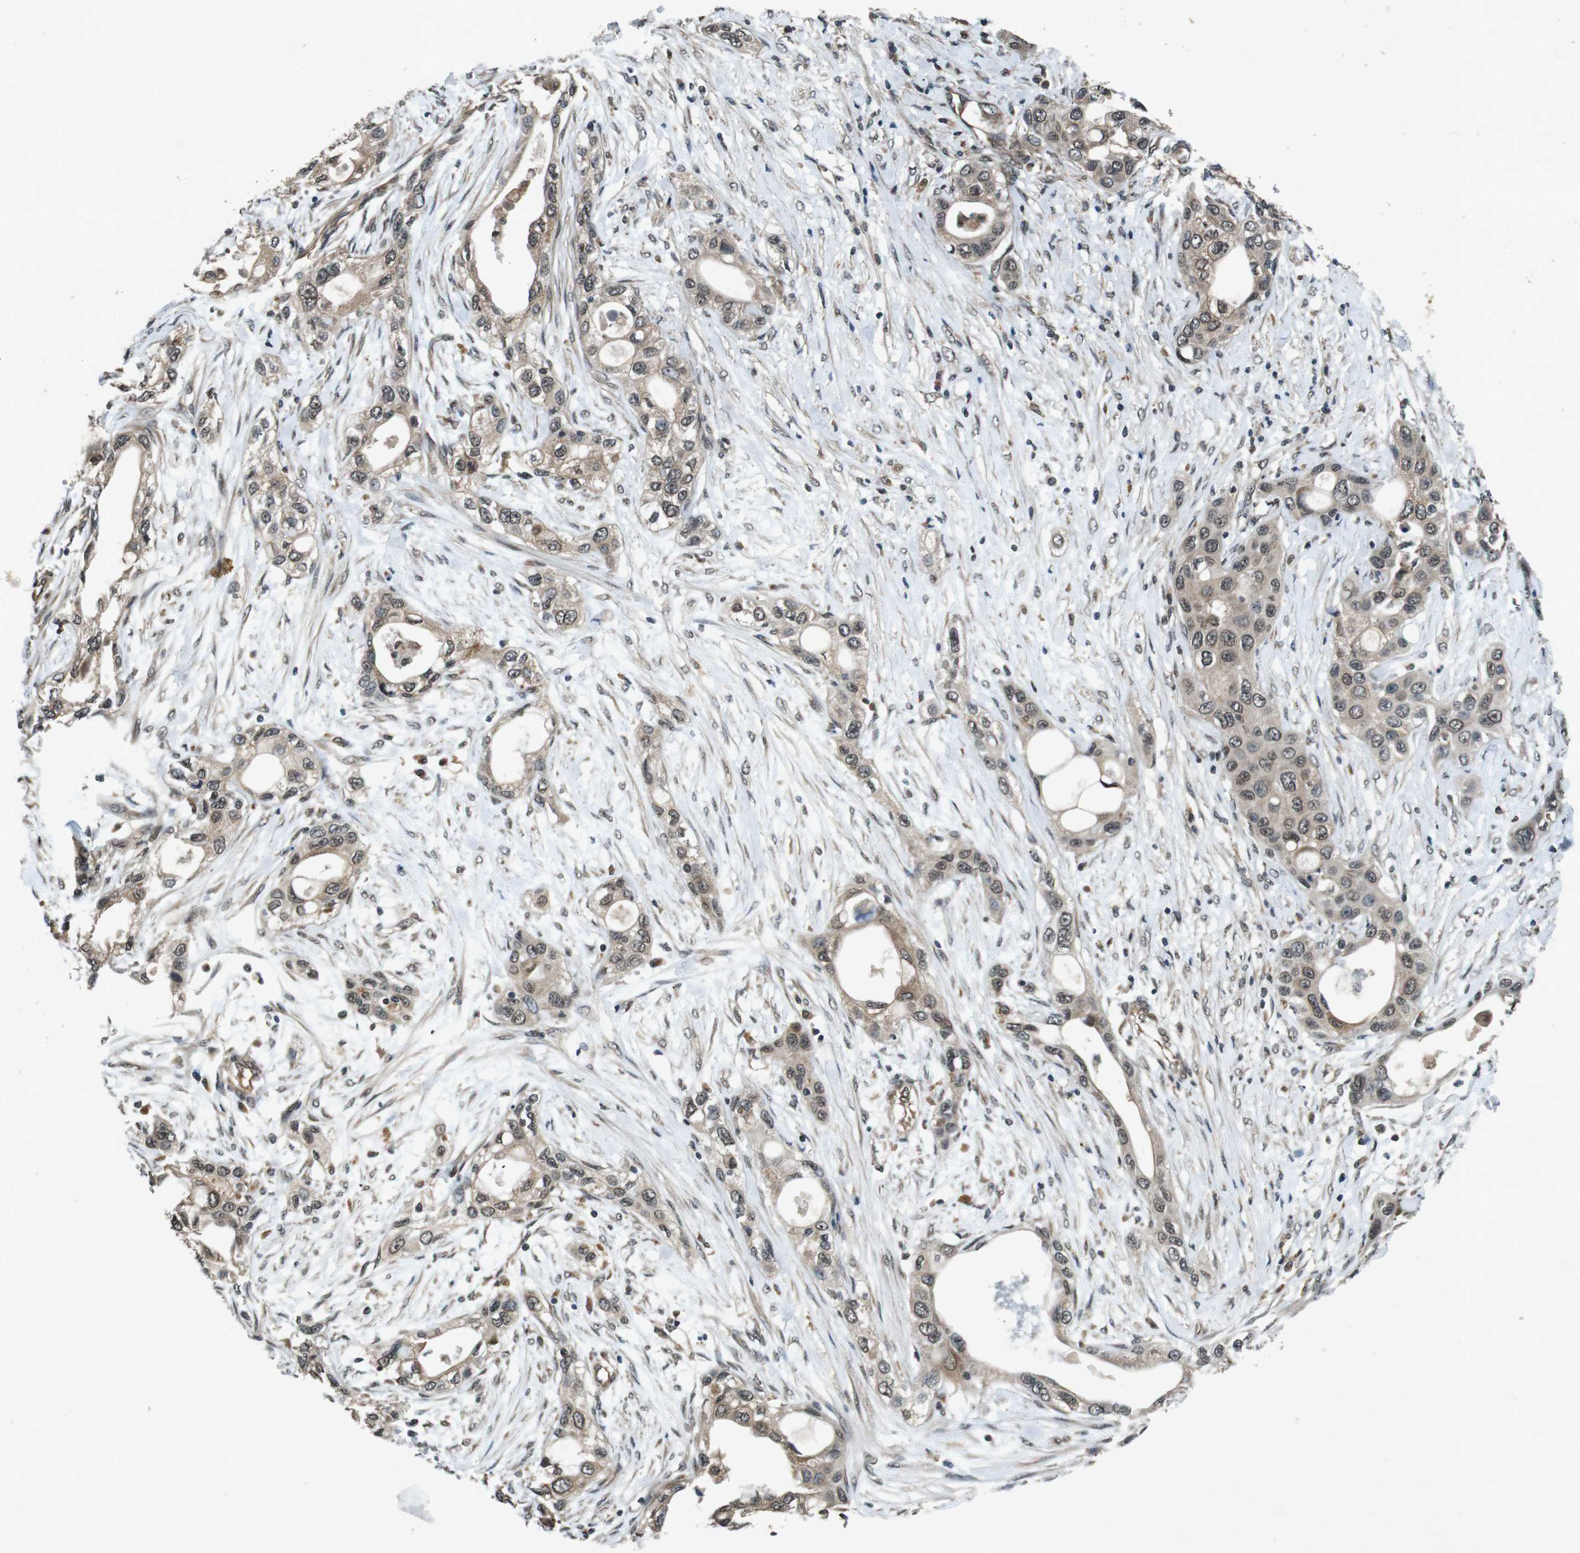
{"staining": {"intensity": "weak", "quantity": ">75%", "location": "cytoplasmic/membranous,nuclear"}, "tissue": "pancreatic cancer", "cell_type": "Tumor cells", "image_type": "cancer", "snomed": [{"axis": "morphology", "description": "Adenocarcinoma, NOS"}, {"axis": "topography", "description": "Pancreas"}], "caption": "Pancreatic adenocarcinoma stained for a protein (brown) reveals weak cytoplasmic/membranous and nuclear positive positivity in about >75% of tumor cells.", "gene": "SOCS1", "patient": {"sex": "female", "age": 70}}